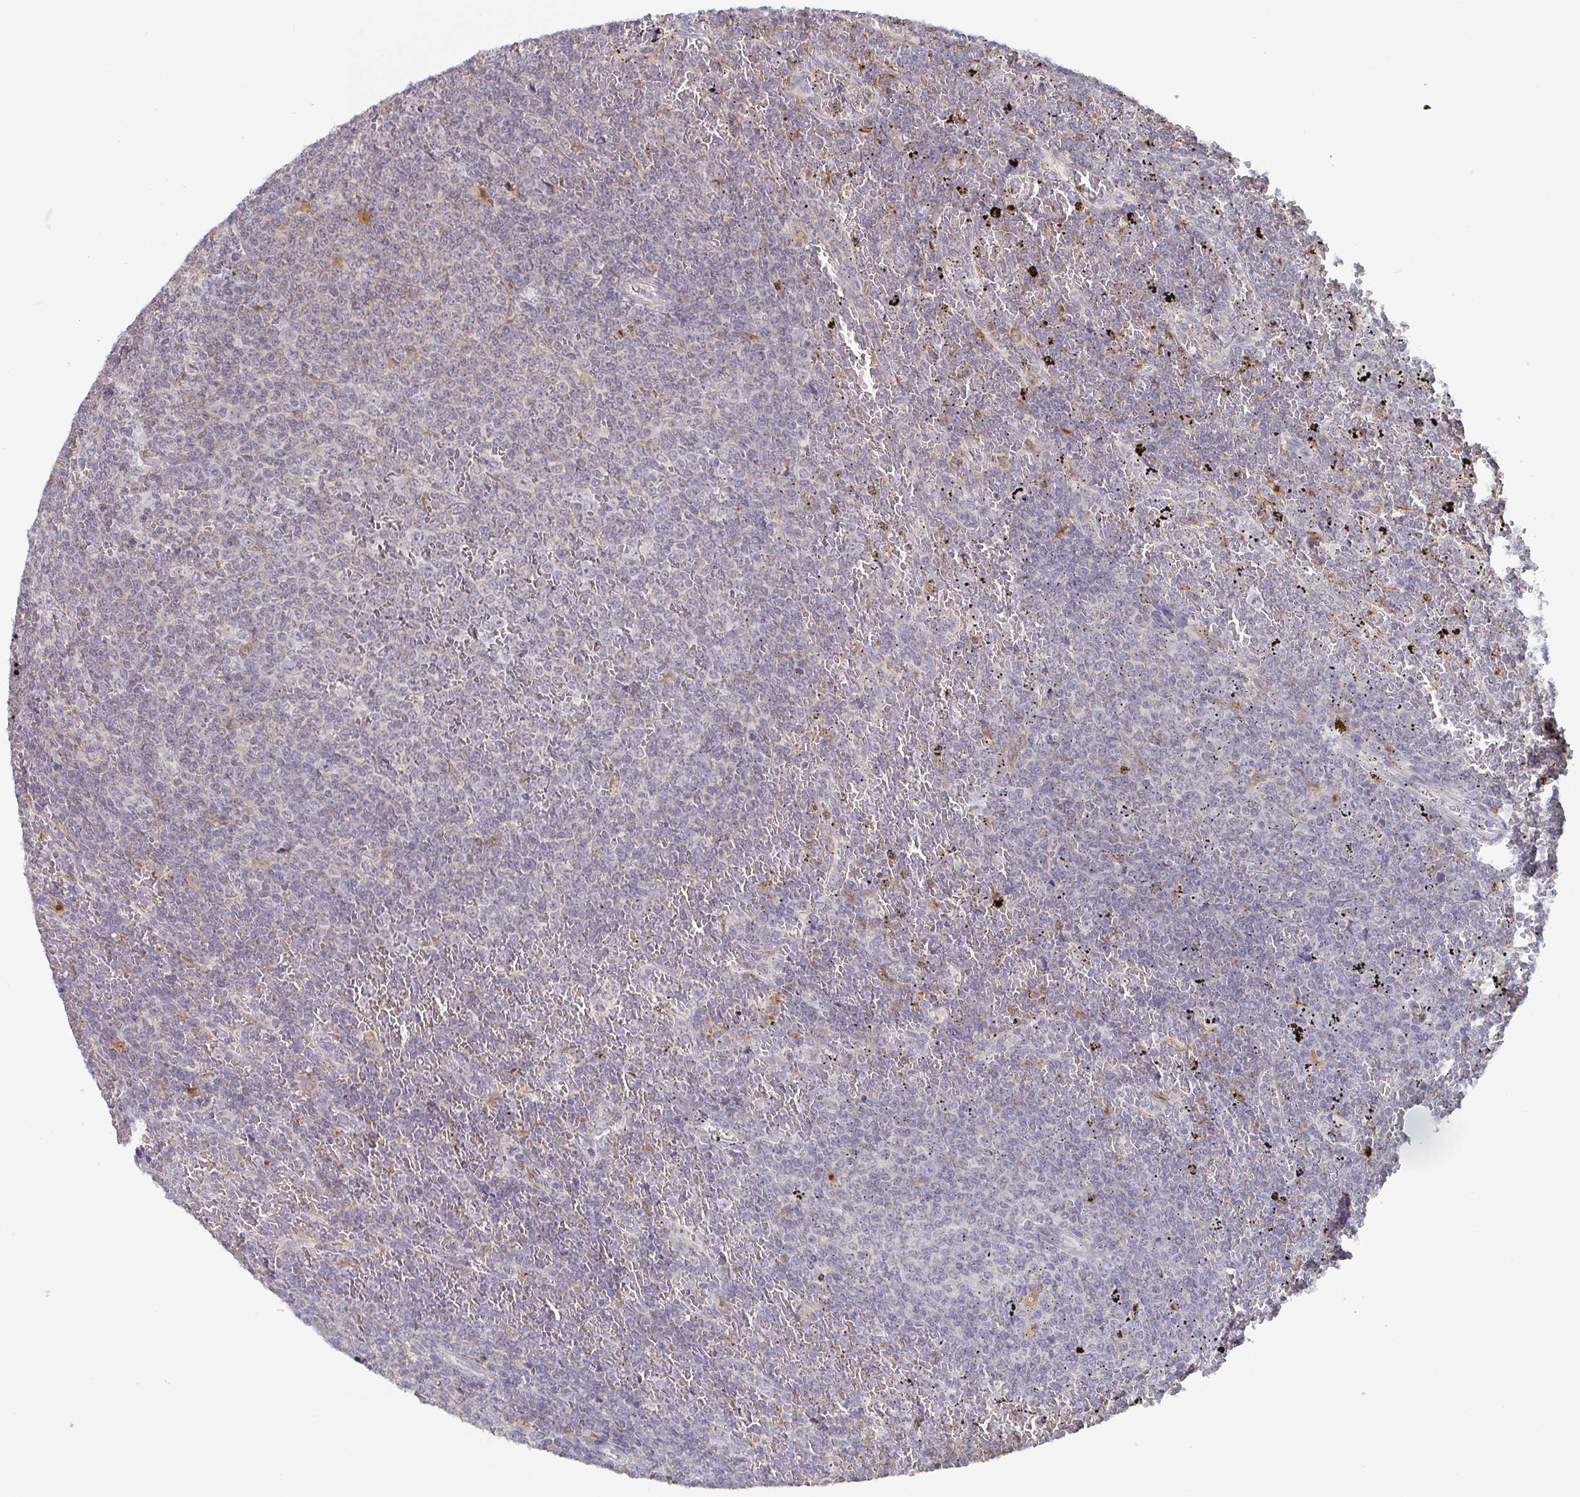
{"staining": {"intensity": "negative", "quantity": "none", "location": "none"}, "tissue": "lymphoma", "cell_type": "Tumor cells", "image_type": "cancer", "snomed": [{"axis": "morphology", "description": "Malignant lymphoma, non-Hodgkin's type, Low grade"}, {"axis": "topography", "description": "Spleen"}], "caption": "Lymphoma was stained to show a protein in brown. There is no significant staining in tumor cells.", "gene": "CDH18", "patient": {"sex": "female", "age": 77}}